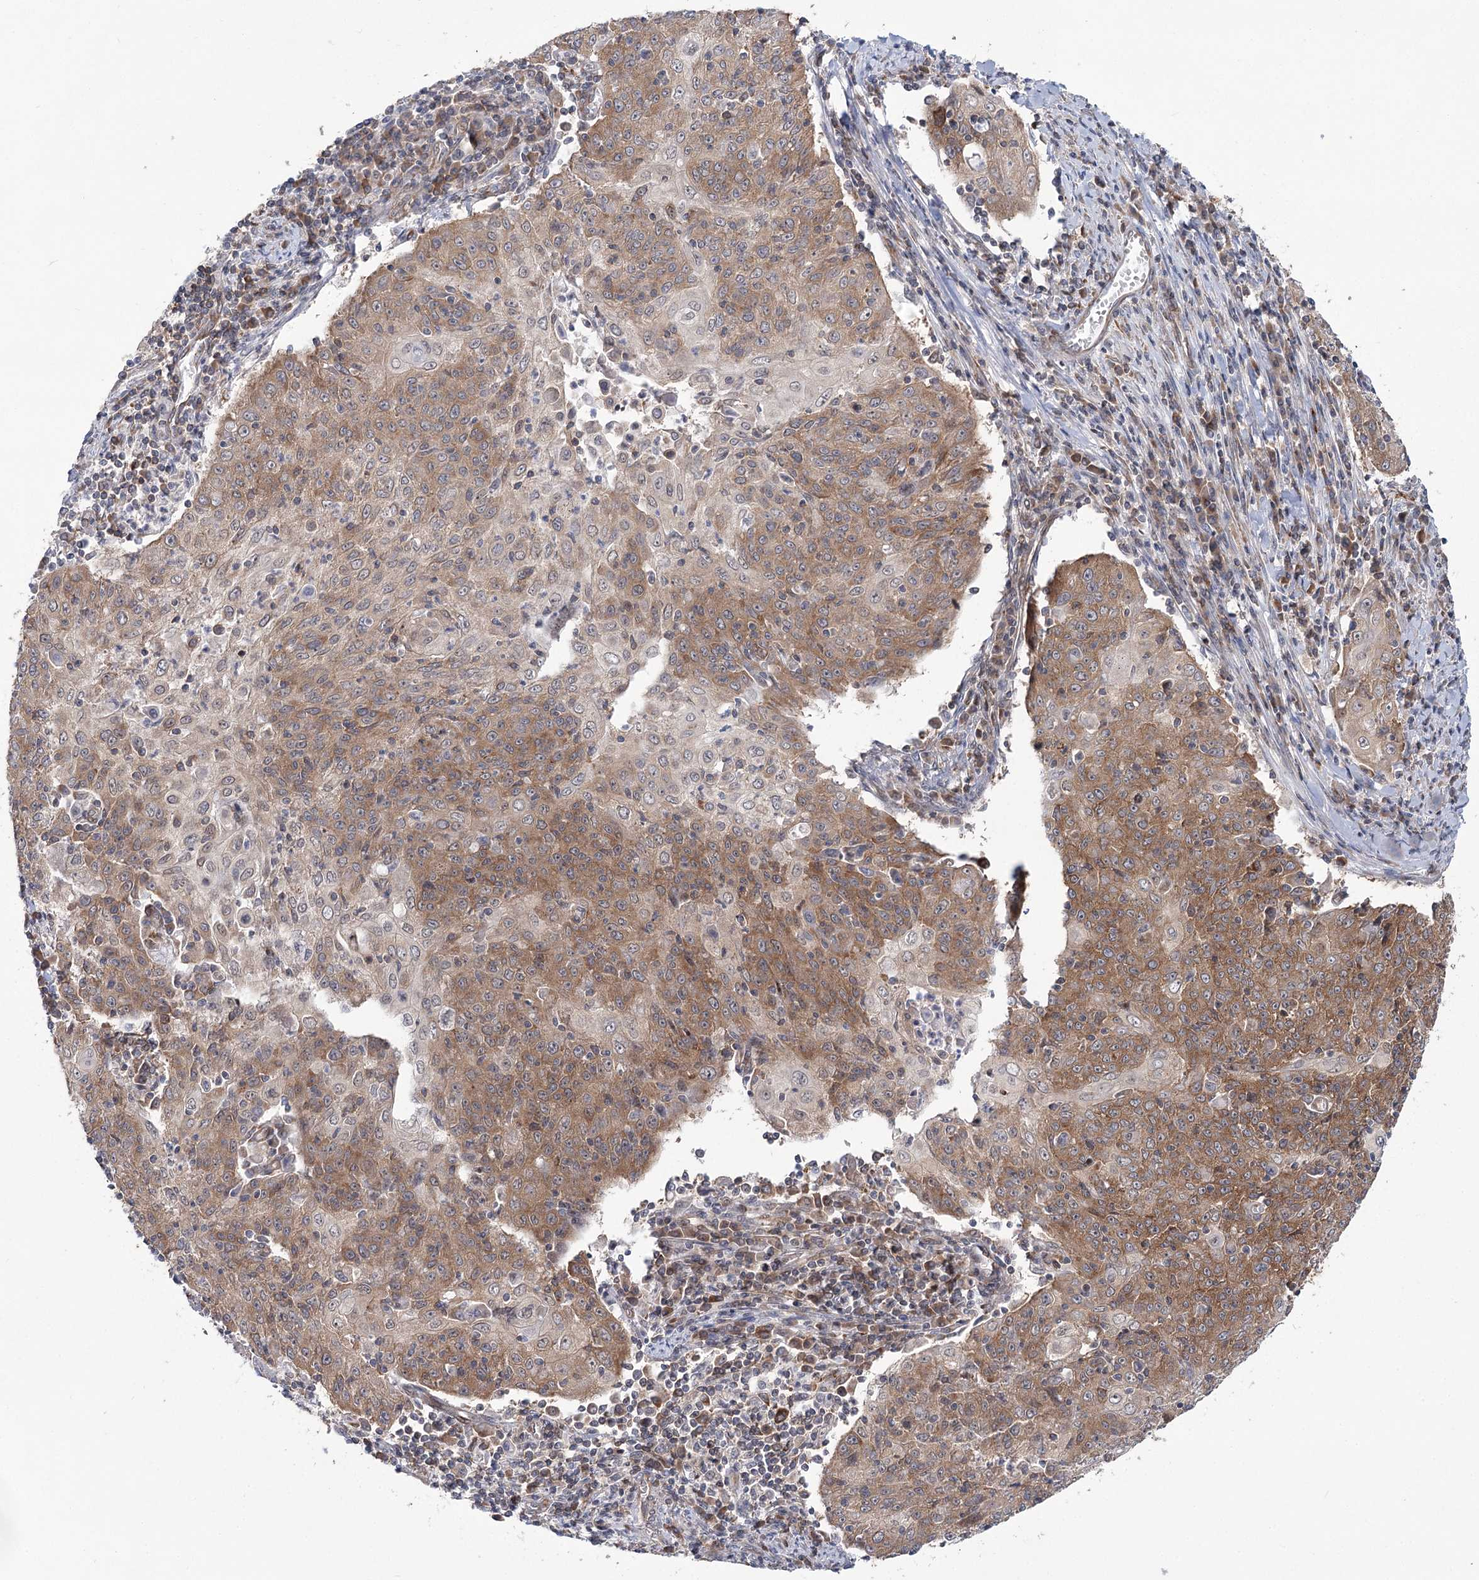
{"staining": {"intensity": "moderate", "quantity": ">75%", "location": "cytoplasmic/membranous"}, "tissue": "cervical cancer", "cell_type": "Tumor cells", "image_type": "cancer", "snomed": [{"axis": "morphology", "description": "Squamous cell carcinoma, NOS"}, {"axis": "topography", "description": "Cervix"}], "caption": "Cervical cancer stained for a protein demonstrates moderate cytoplasmic/membranous positivity in tumor cells. (DAB (3,3'-diaminobenzidine) = brown stain, brightfield microscopy at high magnification).", "gene": "VWA2", "patient": {"sex": "female", "age": 48}}